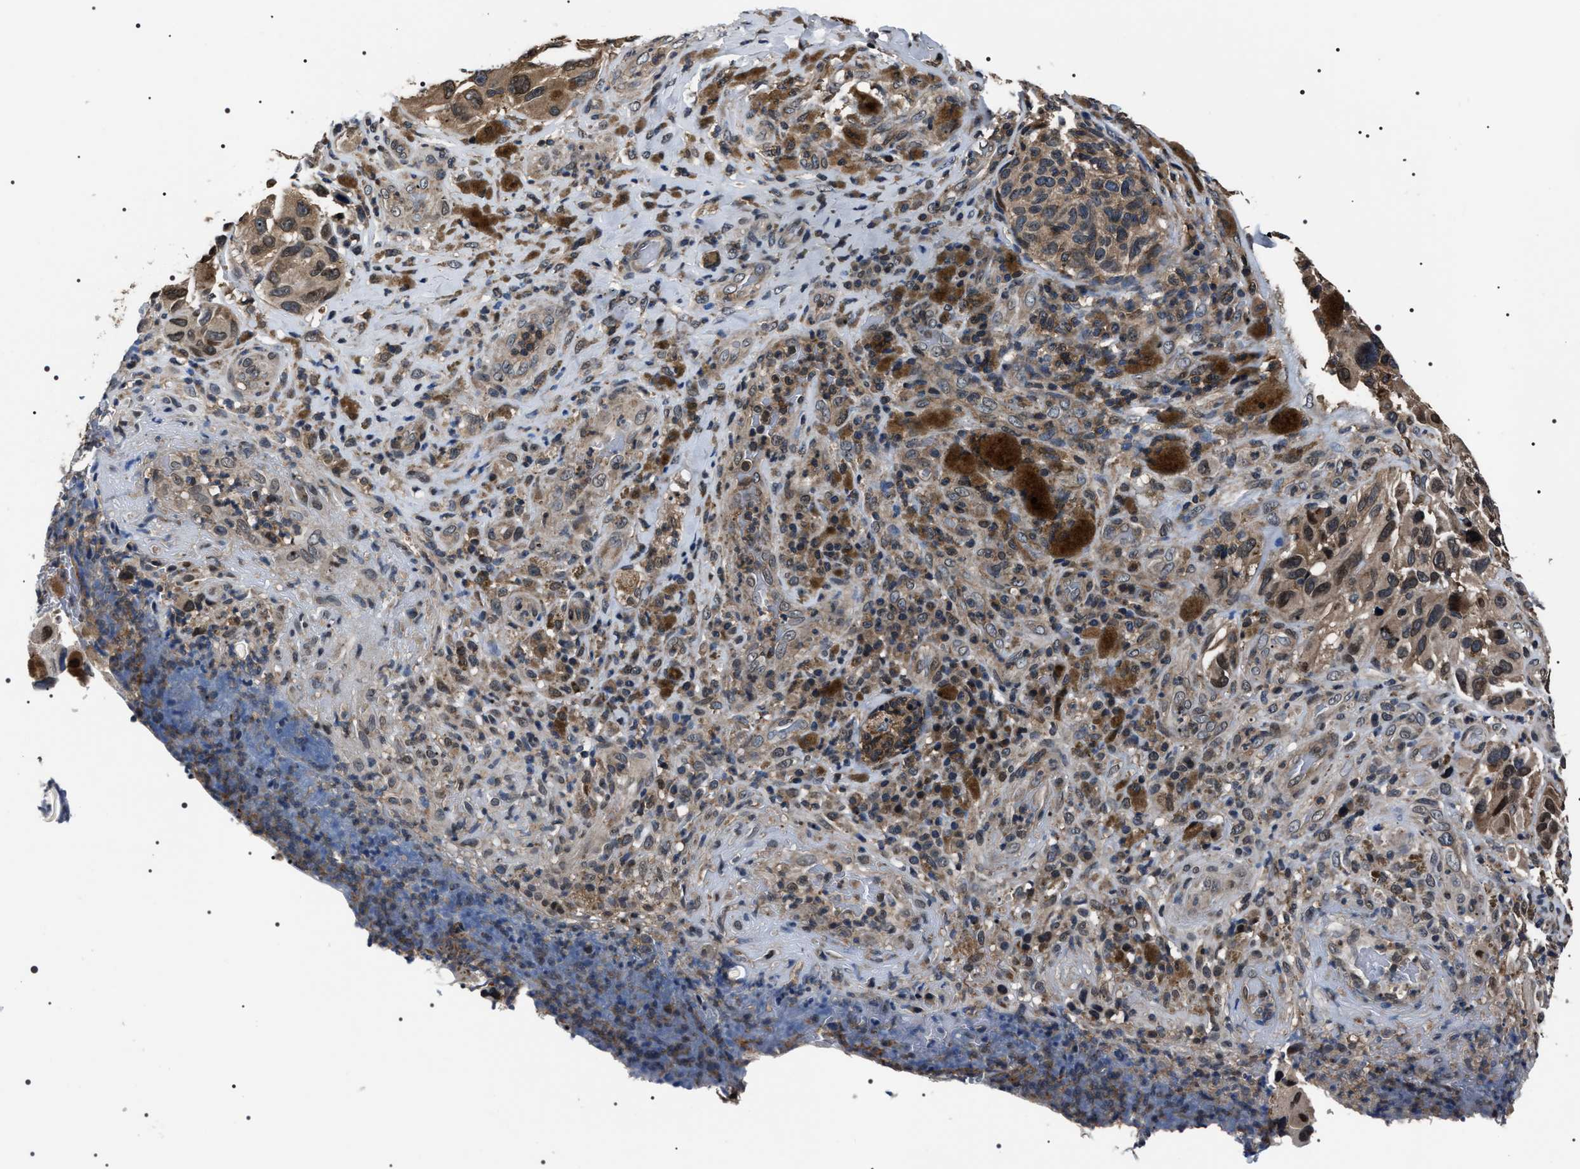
{"staining": {"intensity": "moderate", "quantity": ">75%", "location": "cytoplasmic/membranous"}, "tissue": "melanoma", "cell_type": "Tumor cells", "image_type": "cancer", "snomed": [{"axis": "morphology", "description": "Malignant melanoma, NOS"}, {"axis": "topography", "description": "Skin"}], "caption": "High-magnification brightfield microscopy of malignant melanoma stained with DAB (brown) and counterstained with hematoxylin (blue). tumor cells exhibit moderate cytoplasmic/membranous staining is seen in about>75% of cells. (DAB IHC with brightfield microscopy, high magnification).", "gene": "SIPA1", "patient": {"sex": "female", "age": 73}}